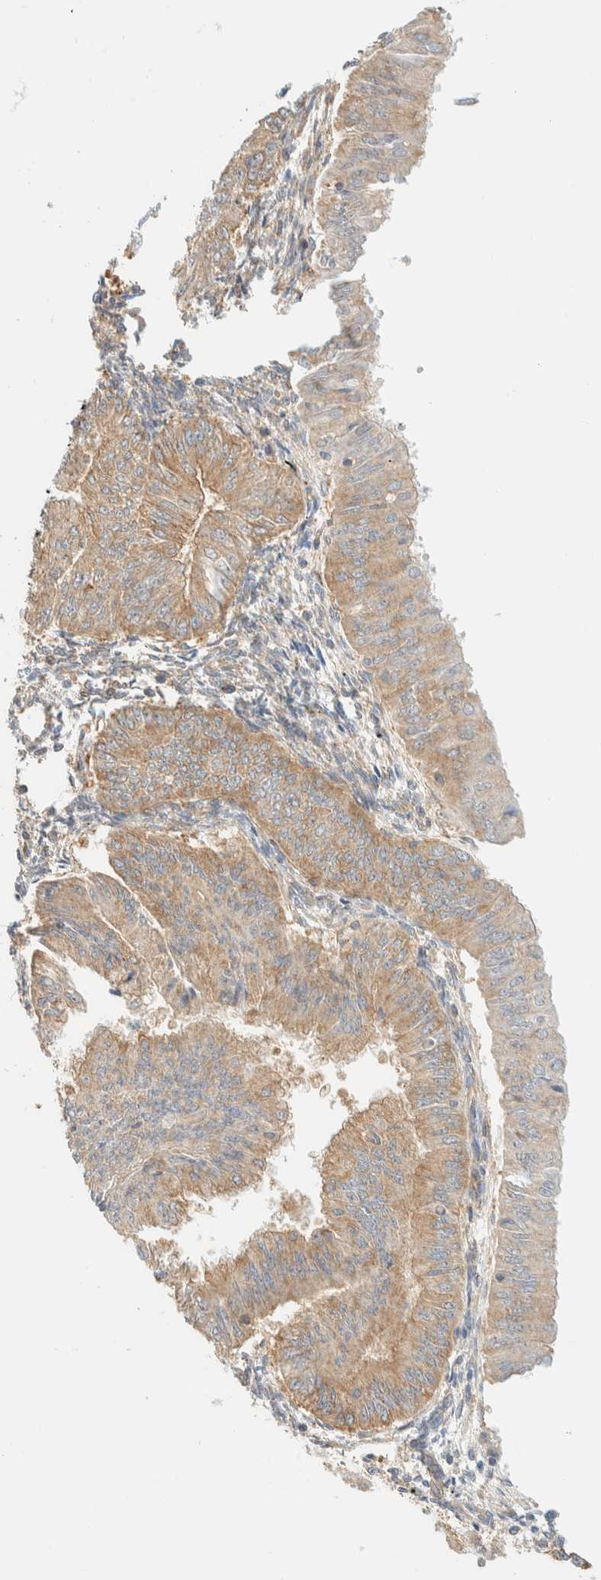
{"staining": {"intensity": "weak", "quantity": ">75%", "location": "cytoplasmic/membranous"}, "tissue": "endometrial cancer", "cell_type": "Tumor cells", "image_type": "cancer", "snomed": [{"axis": "morphology", "description": "Normal tissue, NOS"}, {"axis": "morphology", "description": "Adenocarcinoma, NOS"}, {"axis": "topography", "description": "Endometrium"}], "caption": "Adenocarcinoma (endometrial) was stained to show a protein in brown. There is low levels of weak cytoplasmic/membranous staining in about >75% of tumor cells. The staining is performed using DAB brown chromogen to label protein expression. The nuclei are counter-stained blue using hematoxylin.", "gene": "TBC1D8B", "patient": {"sex": "female", "age": 53}}